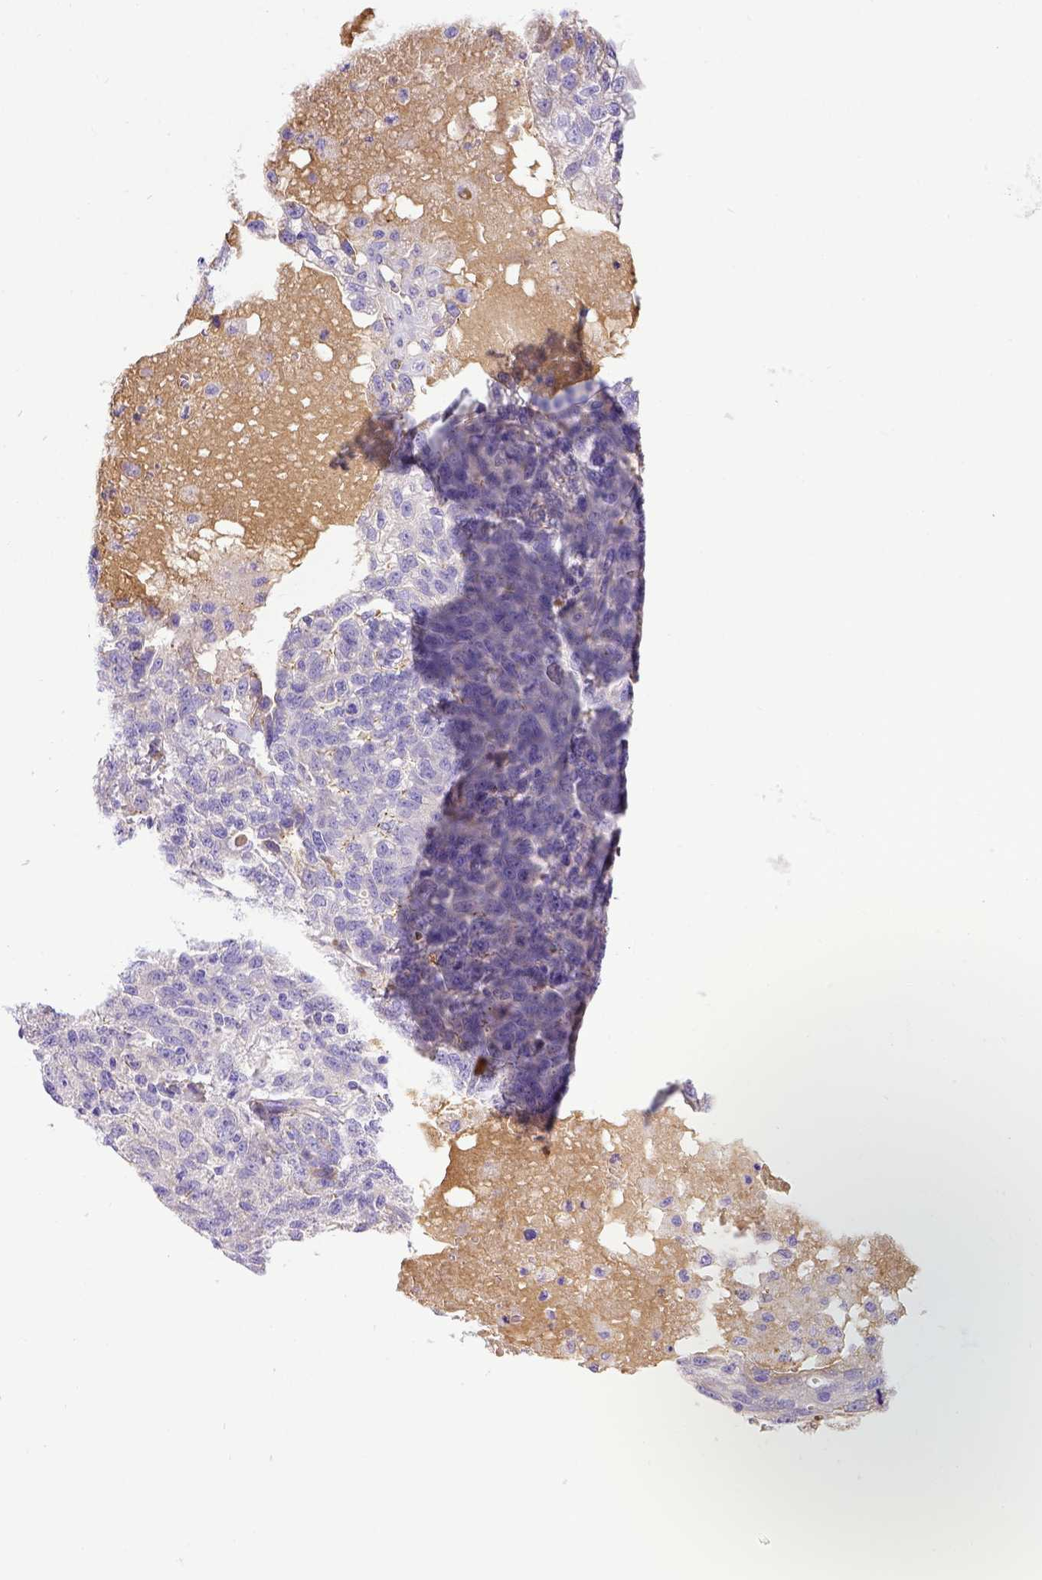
{"staining": {"intensity": "moderate", "quantity": "<25%", "location": "cytoplasmic/membranous"}, "tissue": "ovarian cancer", "cell_type": "Tumor cells", "image_type": "cancer", "snomed": [{"axis": "morphology", "description": "Cystadenocarcinoma, serous, NOS"}, {"axis": "topography", "description": "Ovary"}], "caption": "Moderate cytoplasmic/membranous positivity is present in about <25% of tumor cells in ovarian serous cystadenocarcinoma. (Brightfield microscopy of DAB IHC at high magnification).", "gene": "CFAP300", "patient": {"sex": "female", "age": 71}}